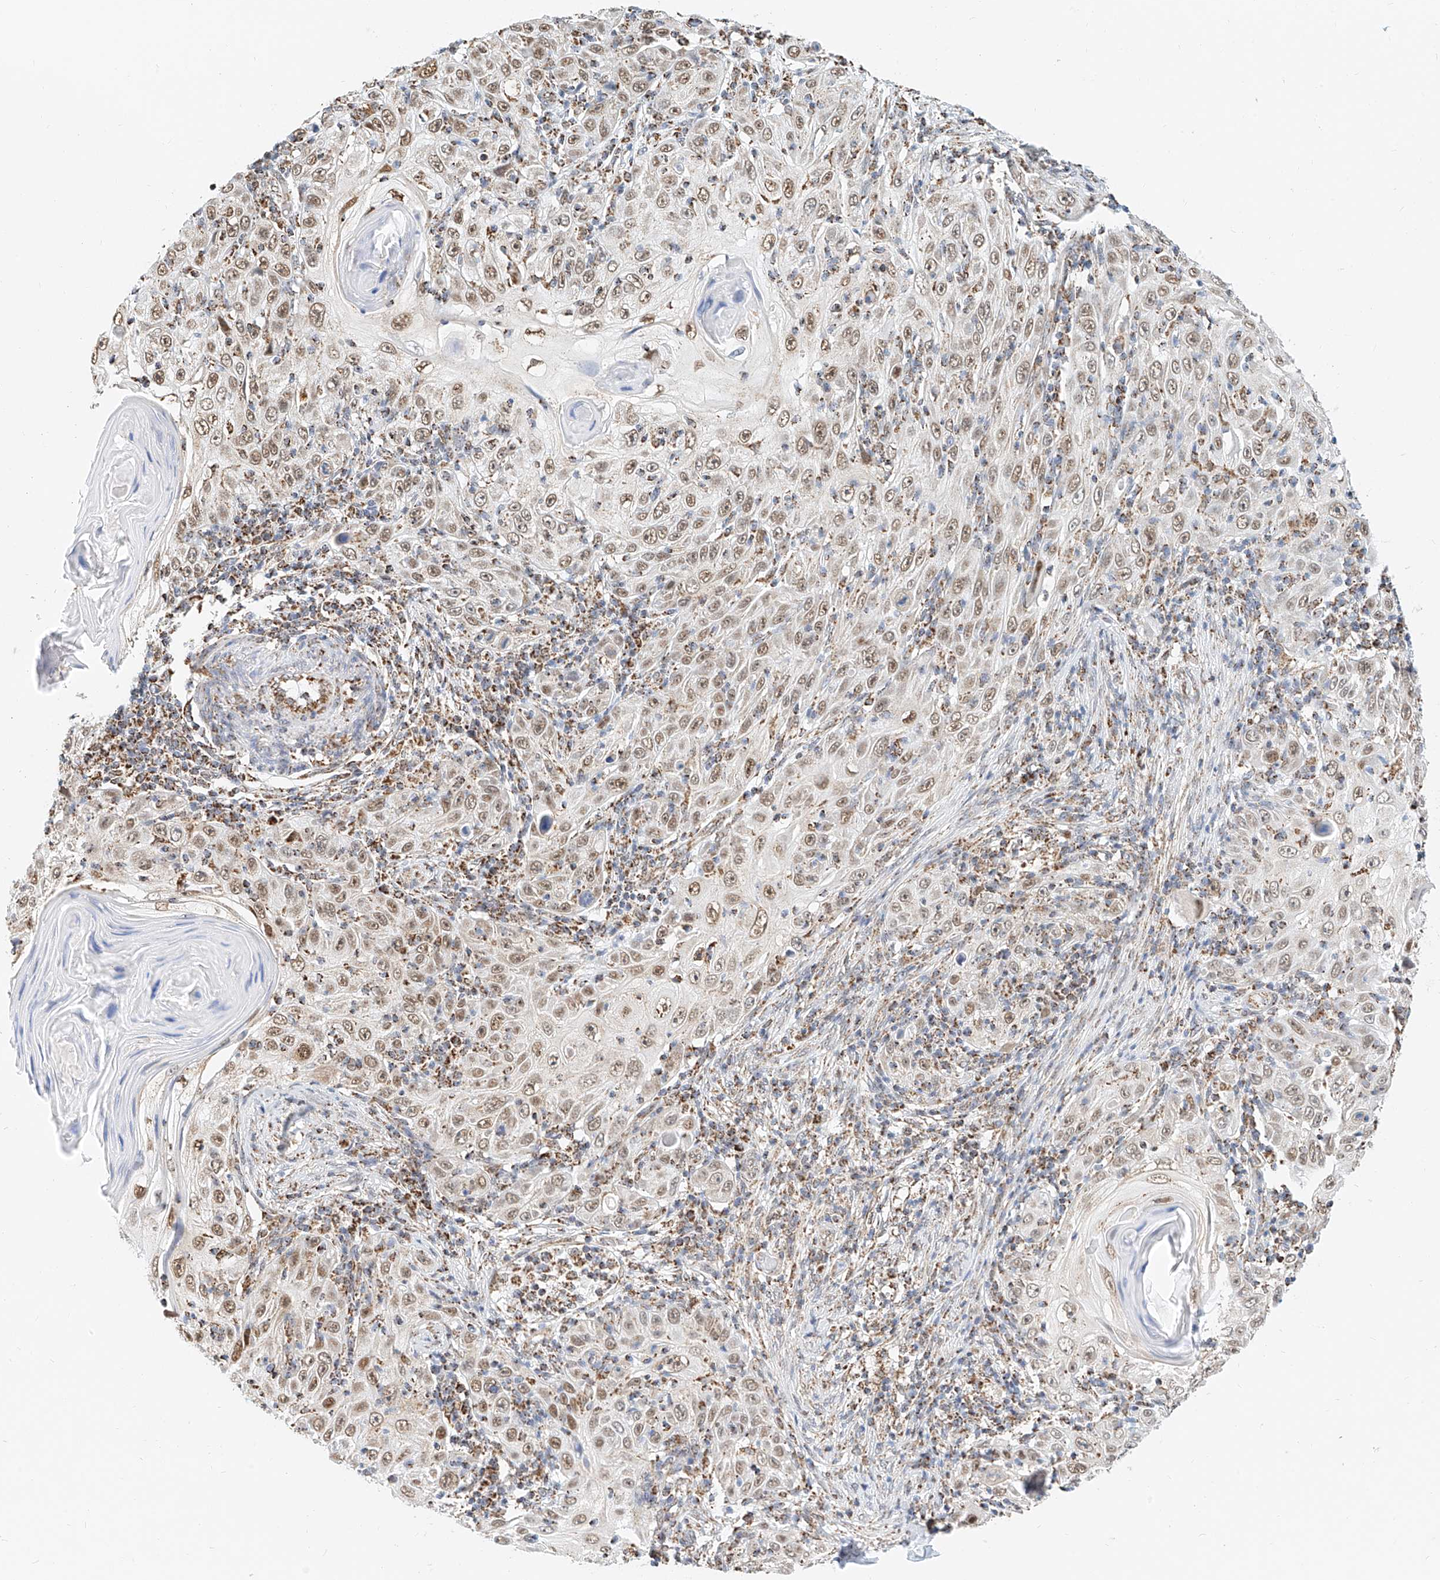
{"staining": {"intensity": "weak", "quantity": ">75%", "location": "cytoplasmic/membranous,nuclear"}, "tissue": "skin cancer", "cell_type": "Tumor cells", "image_type": "cancer", "snomed": [{"axis": "morphology", "description": "Squamous cell carcinoma, NOS"}, {"axis": "topography", "description": "Skin"}], "caption": "Skin squamous cell carcinoma stained for a protein (brown) exhibits weak cytoplasmic/membranous and nuclear positive staining in approximately >75% of tumor cells.", "gene": "NALCN", "patient": {"sex": "female", "age": 88}}